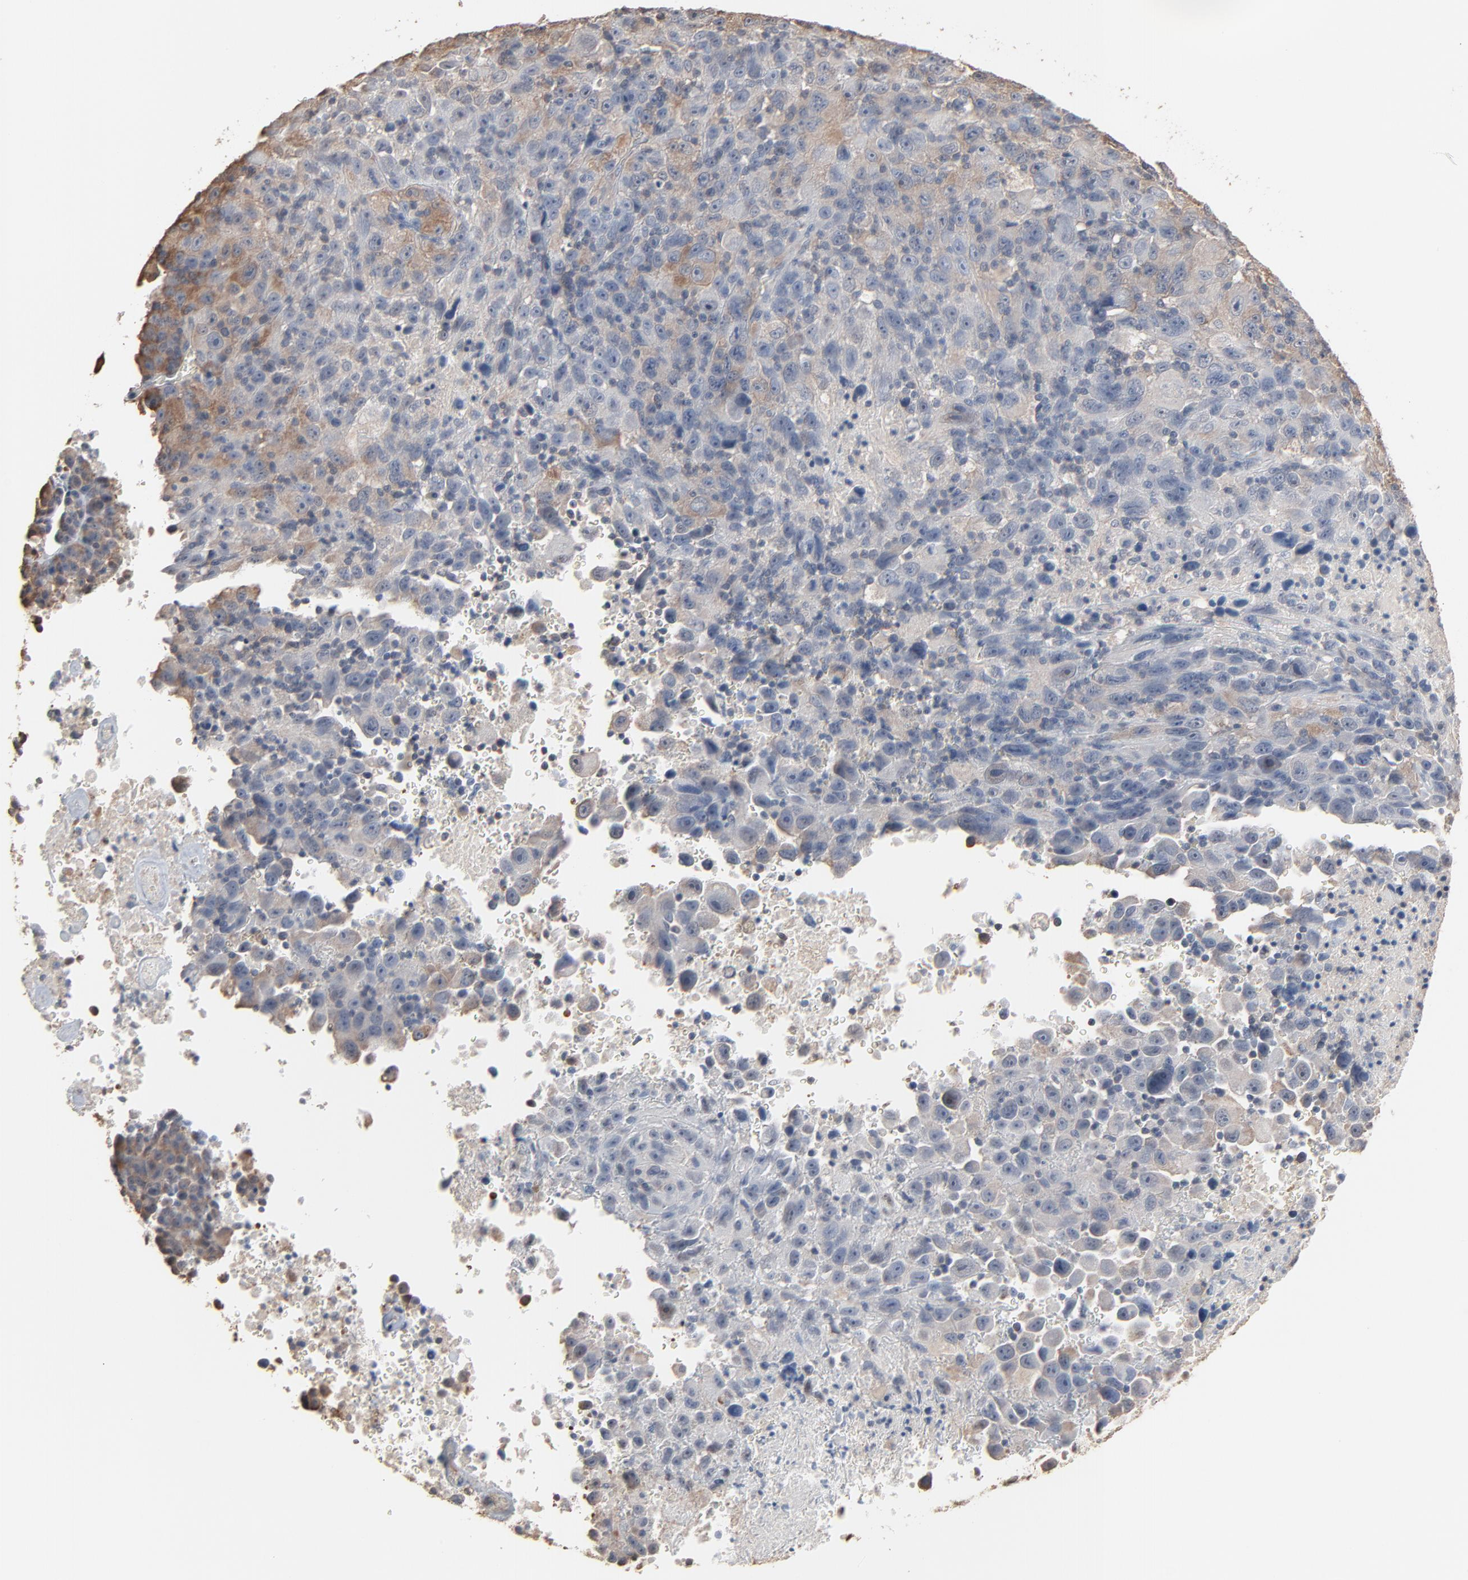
{"staining": {"intensity": "weak", "quantity": "25%-75%", "location": "cytoplasmic/membranous"}, "tissue": "melanoma", "cell_type": "Tumor cells", "image_type": "cancer", "snomed": [{"axis": "morphology", "description": "Malignant melanoma, Metastatic site"}, {"axis": "topography", "description": "Cerebral cortex"}], "caption": "Tumor cells show low levels of weak cytoplasmic/membranous positivity in about 25%-75% of cells in human melanoma.", "gene": "CCT5", "patient": {"sex": "female", "age": 52}}